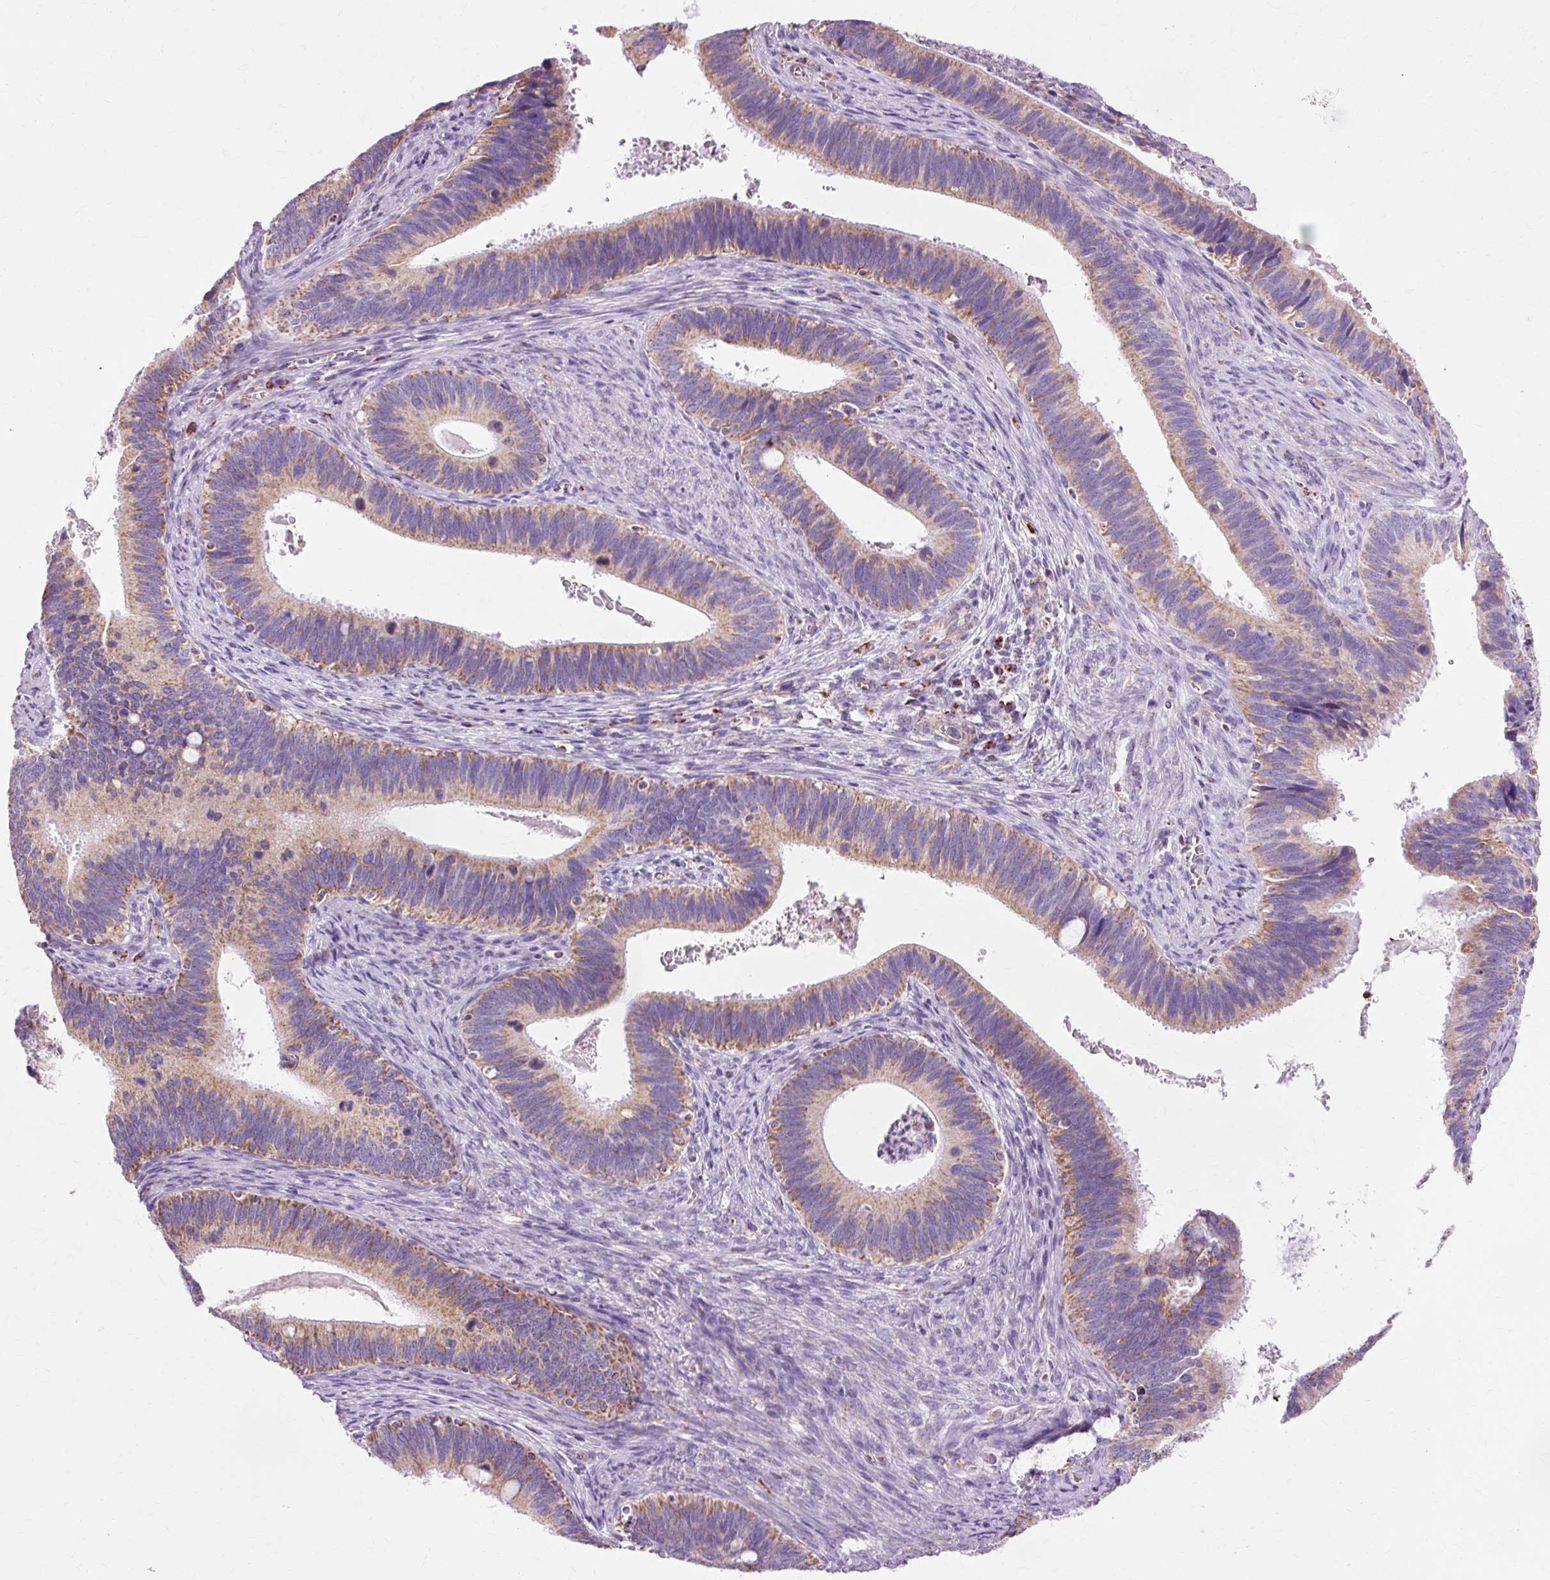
{"staining": {"intensity": "moderate", "quantity": ">75%", "location": "cytoplasmic/membranous"}, "tissue": "cervical cancer", "cell_type": "Tumor cells", "image_type": "cancer", "snomed": [{"axis": "morphology", "description": "Adenocarcinoma, NOS"}, {"axis": "topography", "description": "Cervix"}], "caption": "The immunohistochemical stain shows moderate cytoplasmic/membranous staining in tumor cells of adenocarcinoma (cervical) tissue. Using DAB (3,3'-diaminobenzidine) (brown) and hematoxylin (blue) stains, captured at high magnification using brightfield microscopy.", "gene": "ATP5PO", "patient": {"sex": "female", "age": 42}}